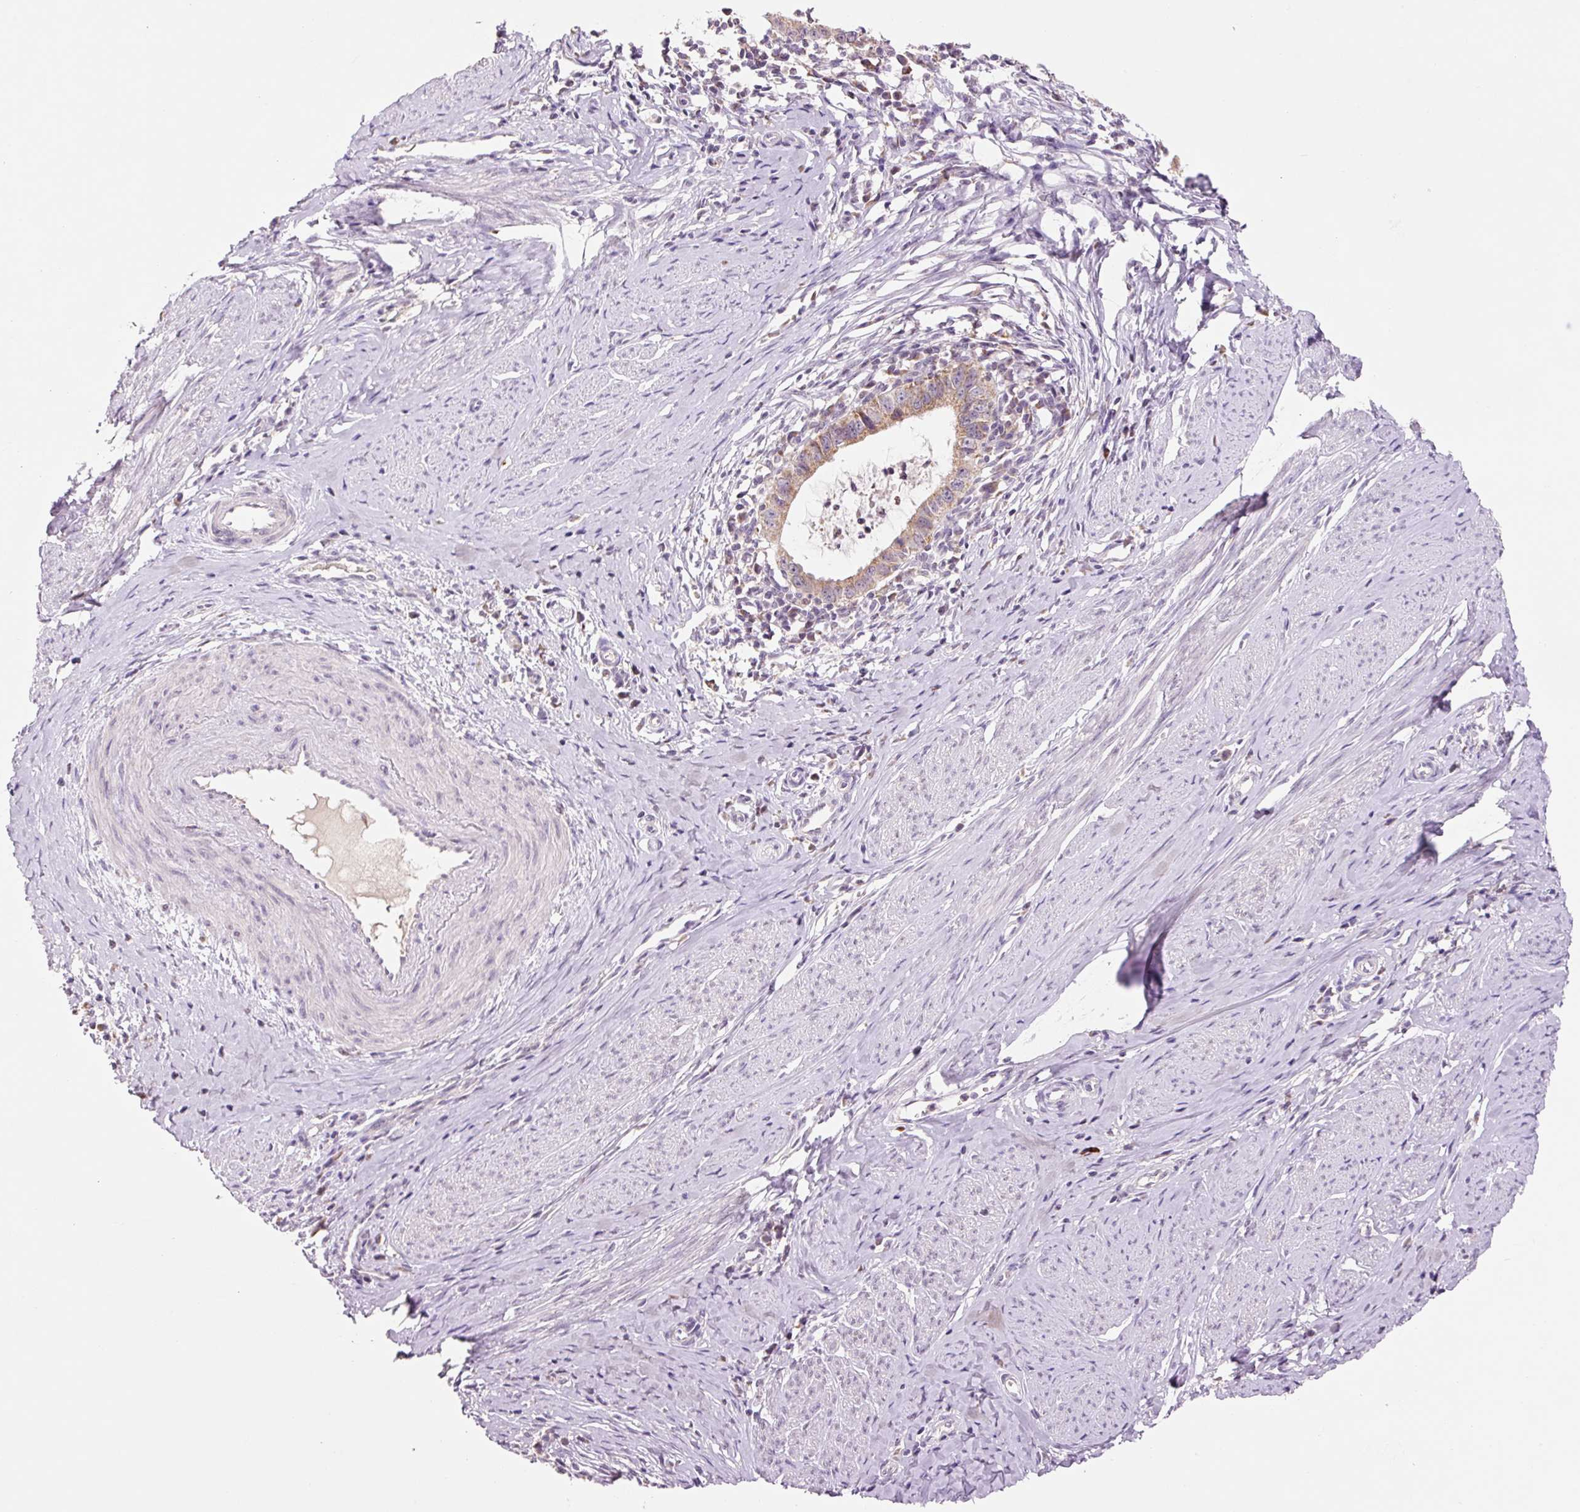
{"staining": {"intensity": "moderate", "quantity": ">75%", "location": "cytoplasmic/membranous"}, "tissue": "cervical cancer", "cell_type": "Tumor cells", "image_type": "cancer", "snomed": [{"axis": "morphology", "description": "Adenocarcinoma, NOS"}, {"axis": "topography", "description": "Cervix"}], "caption": "The immunohistochemical stain highlights moderate cytoplasmic/membranous positivity in tumor cells of adenocarcinoma (cervical) tissue.", "gene": "PCK2", "patient": {"sex": "female", "age": 36}}